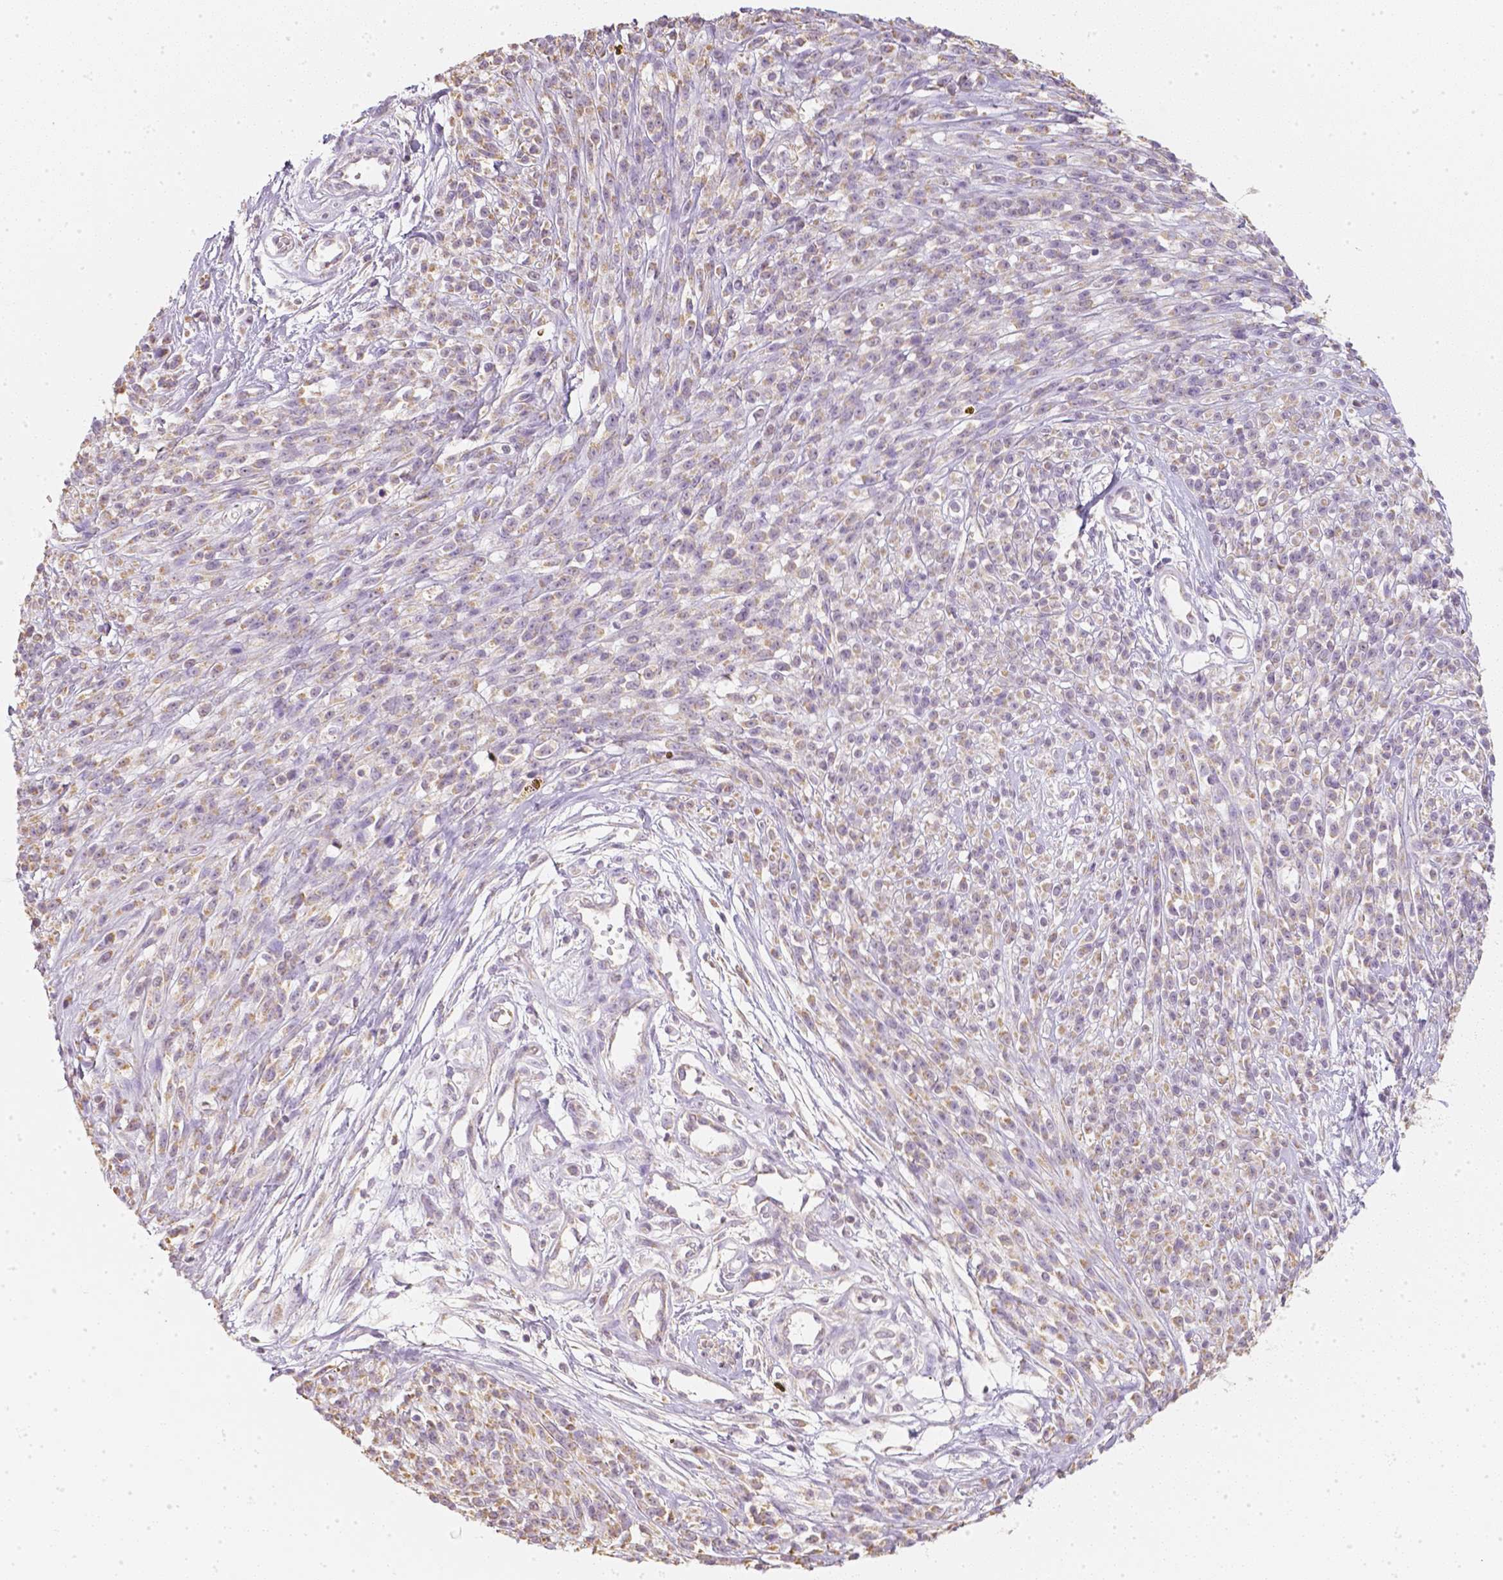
{"staining": {"intensity": "moderate", "quantity": ">75%", "location": "cytoplasmic/membranous"}, "tissue": "melanoma", "cell_type": "Tumor cells", "image_type": "cancer", "snomed": [{"axis": "morphology", "description": "Malignant melanoma, NOS"}, {"axis": "topography", "description": "Skin"}, {"axis": "topography", "description": "Skin of trunk"}], "caption": "IHC photomicrograph of neoplastic tissue: melanoma stained using IHC reveals medium levels of moderate protein expression localized specifically in the cytoplasmic/membranous of tumor cells, appearing as a cytoplasmic/membranous brown color.", "gene": "NVL", "patient": {"sex": "male", "age": 74}}